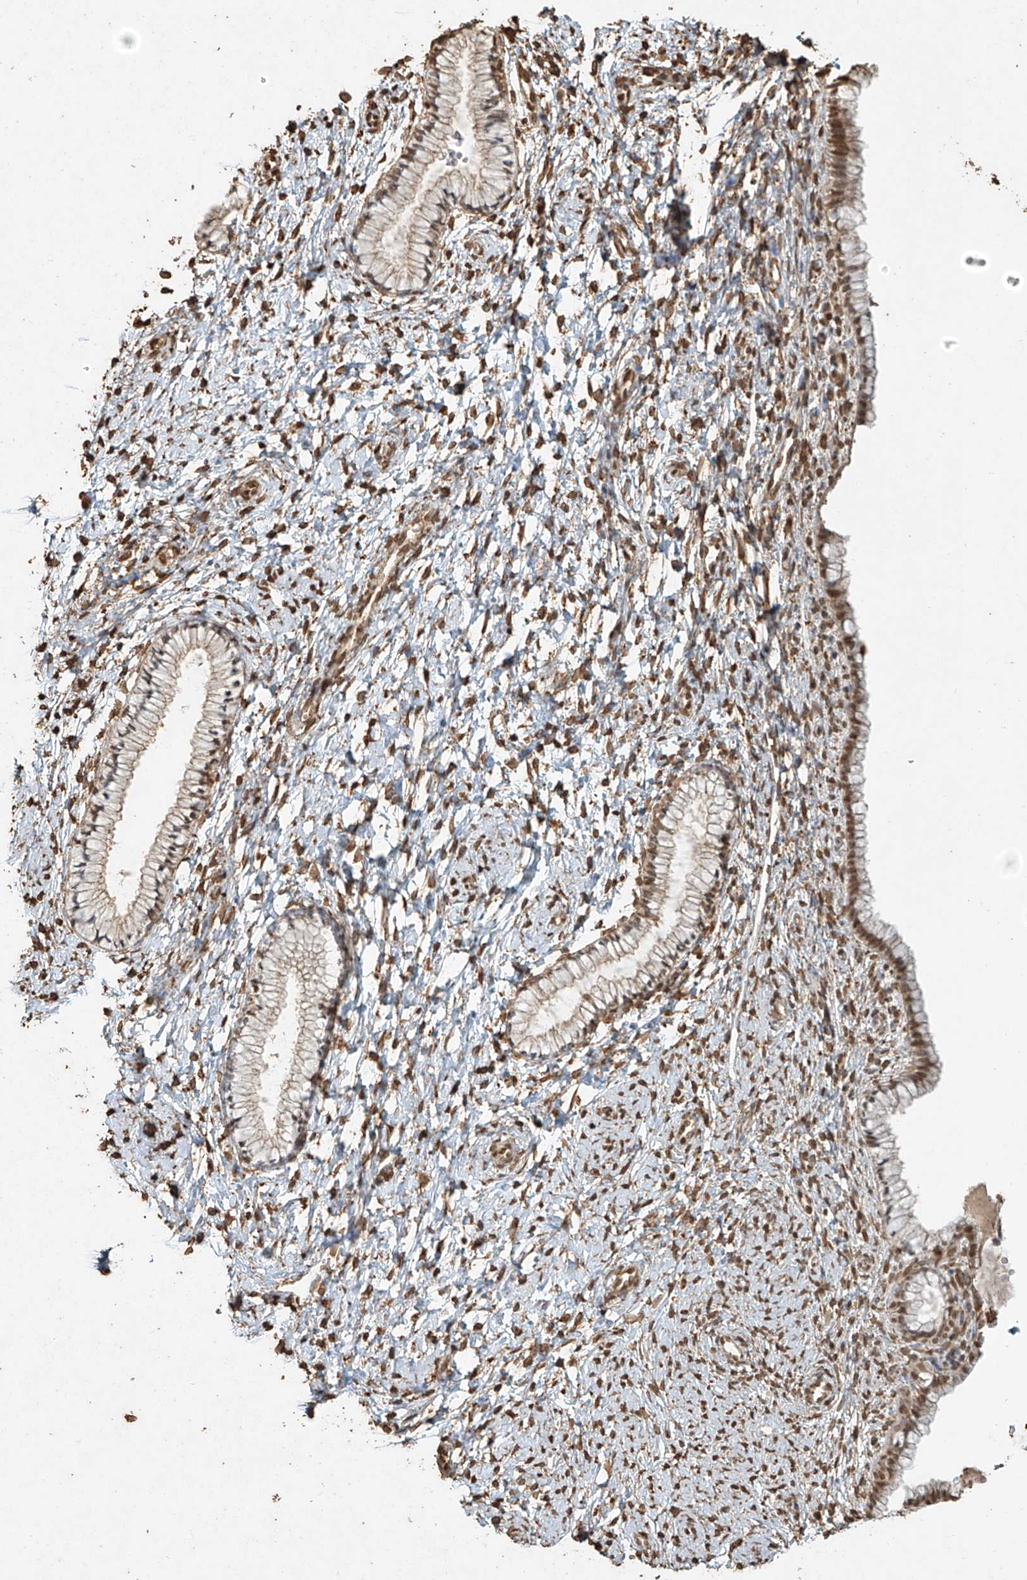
{"staining": {"intensity": "moderate", "quantity": "25%-75%", "location": "cytoplasmic/membranous,nuclear"}, "tissue": "cervix", "cell_type": "Glandular cells", "image_type": "normal", "snomed": [{"axis": "morphology", "description": "Normal tissue, NOS"}, {"axis": "topography", "description": "Cervix"}], "caption": "A brown stain labels moderate cytoplasmic/membranous,nuclear staining of a protein in glandular cells of normal cervix. The staining was performed using DAB to visualize the protein expression in brown, while the nuclei were stained in blue with hematoxylin (Magnification: 20x).", "gene": "TIGAR", "patient": {"sex": "female", "age": 33}}